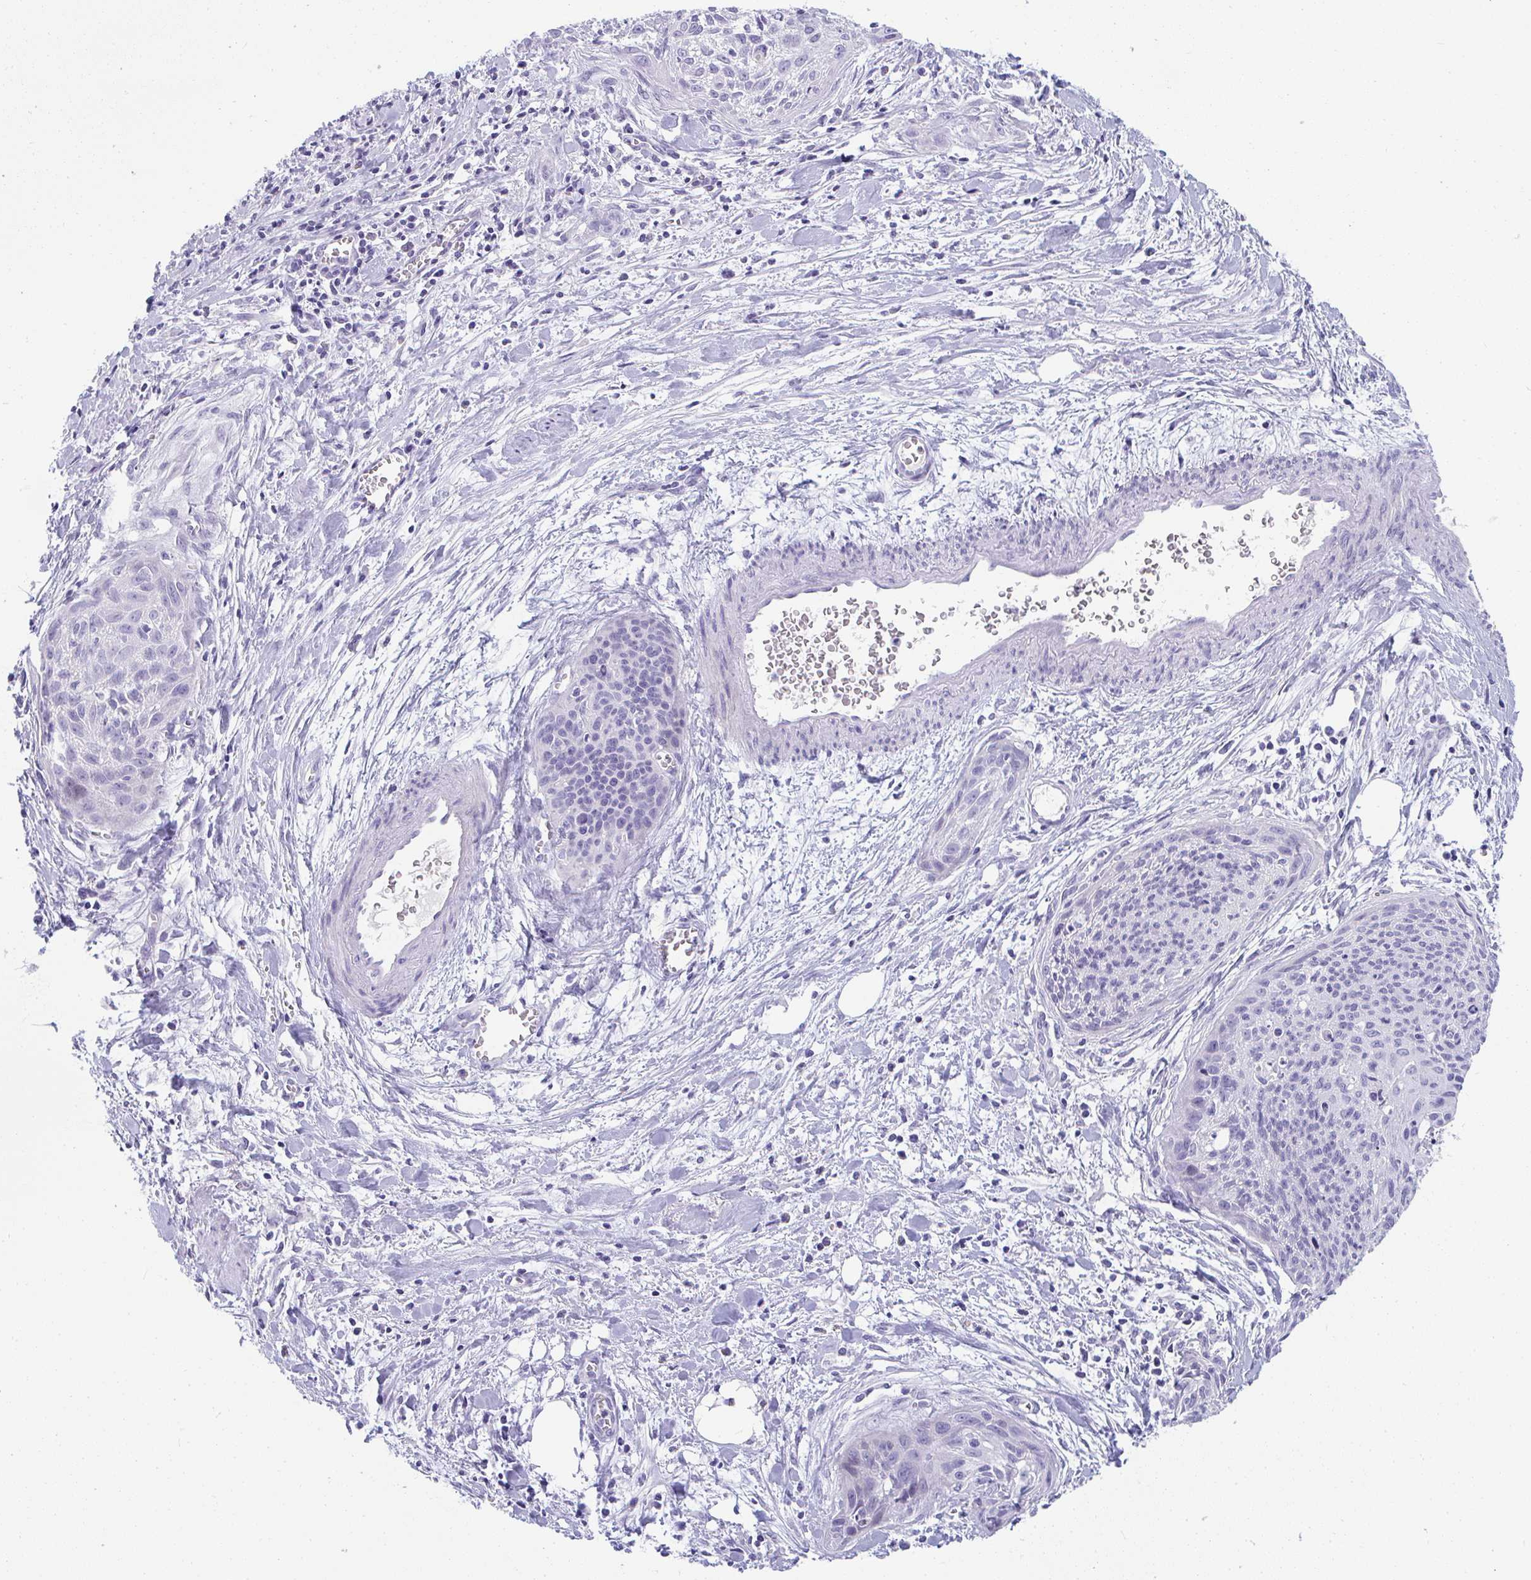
{"staining": {"intensity": "negative", "quantity": "none", "location": "none"}, "tissue": "cervical cancer", "cell_type": "Tumor cells", "image_type": "cancer", "snomed": [{"axis": "morphology", "description": "Squamous cell carcinoma, NOS"}, {"axis": "topography", "description": "Cervix"}], "caption": "Human cervical cancer stained for a protein using IHC shows no staining in tumor cells.", "gene": "TTC30B", "patient": {"sex": "female", "age": 55}}